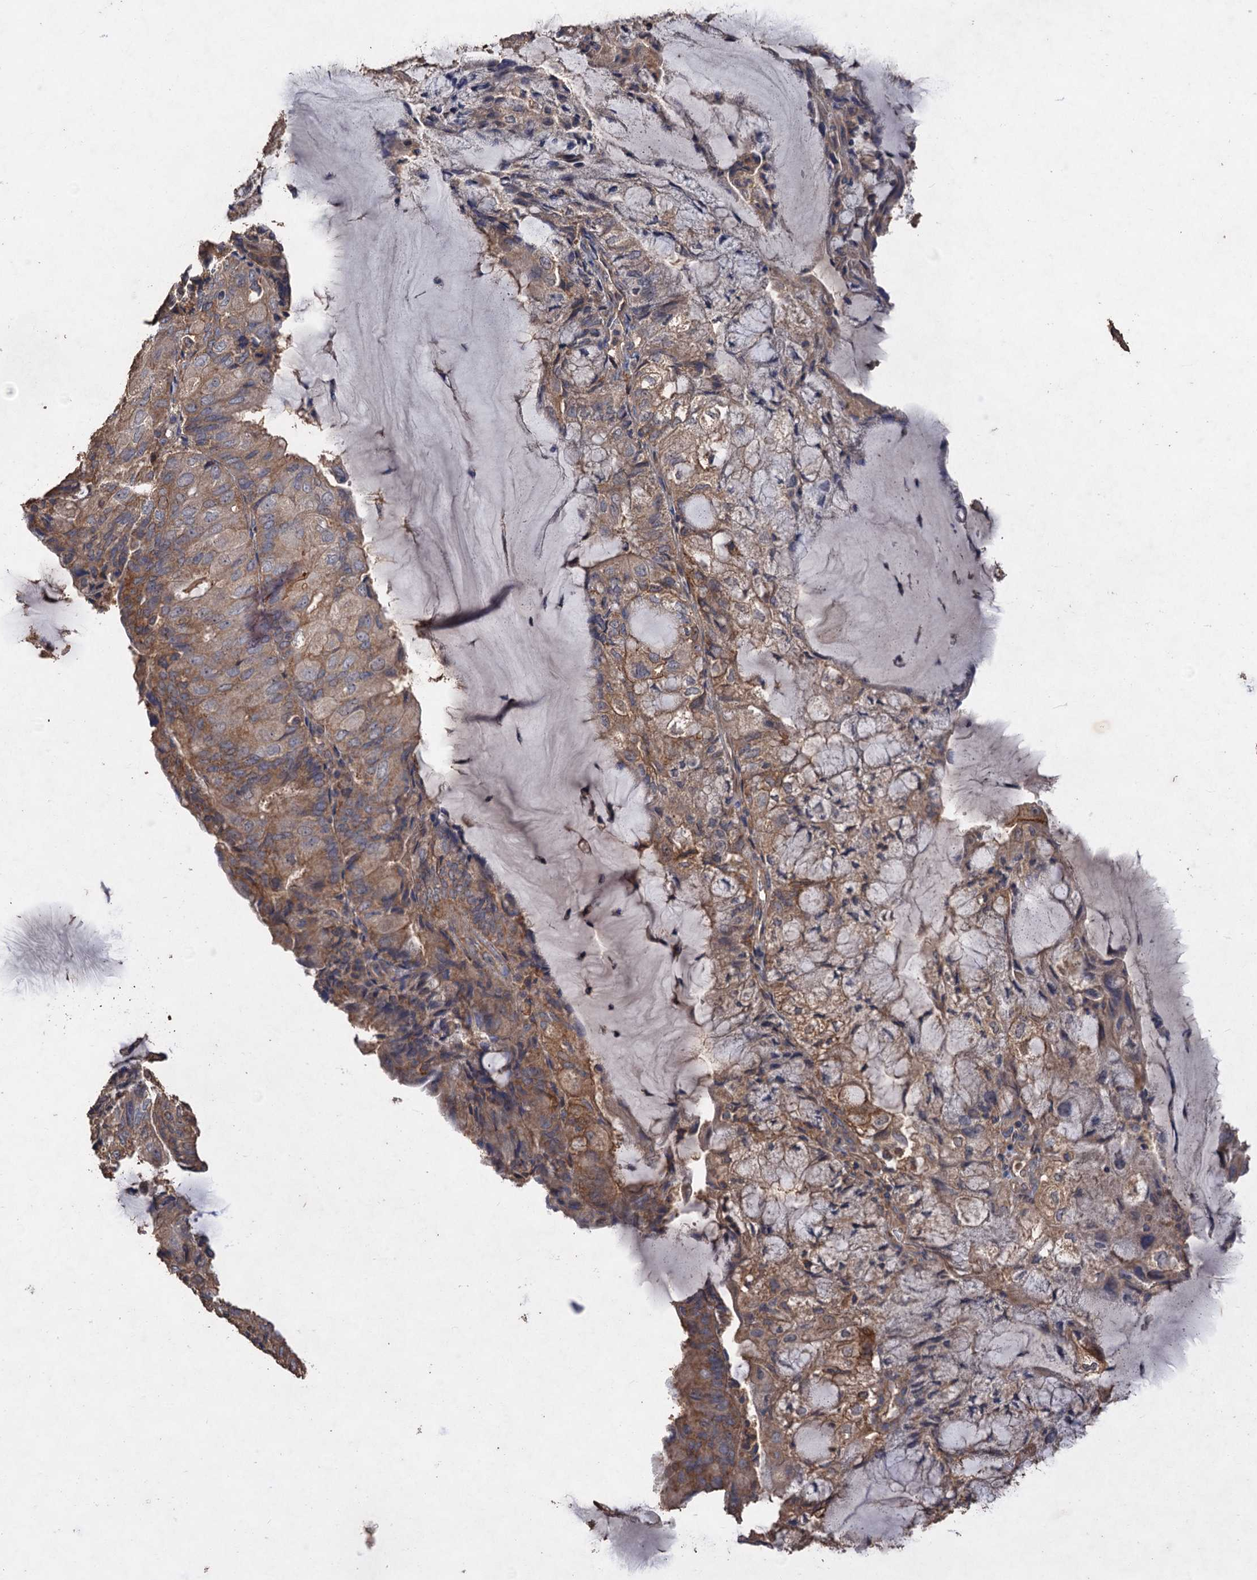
{"staining": {"intensity": "moderate", "quantity": ">75%", "location": "cytoplasmic/membranous"}, "tissue": "endometrial cancer", "cell_type": "Tumor cells", "image_type": "cancer", "snomed": [{"axis": "morphology", "description": "Adenocarcinoma, NOS"}, {"axis": "topography", "description": "Endometrium"}], "caption": "Immunohistochemistry micrograph of human endometrial cancer (adenocarcinoma) stained for a protein (brown), which demonstrates medium levels of moderate cytoplasmic/membranous expression in approximately >75% of tumor cells.", "gene": "SCUBE3", "patient": {"sex": "female", "age": 81}}